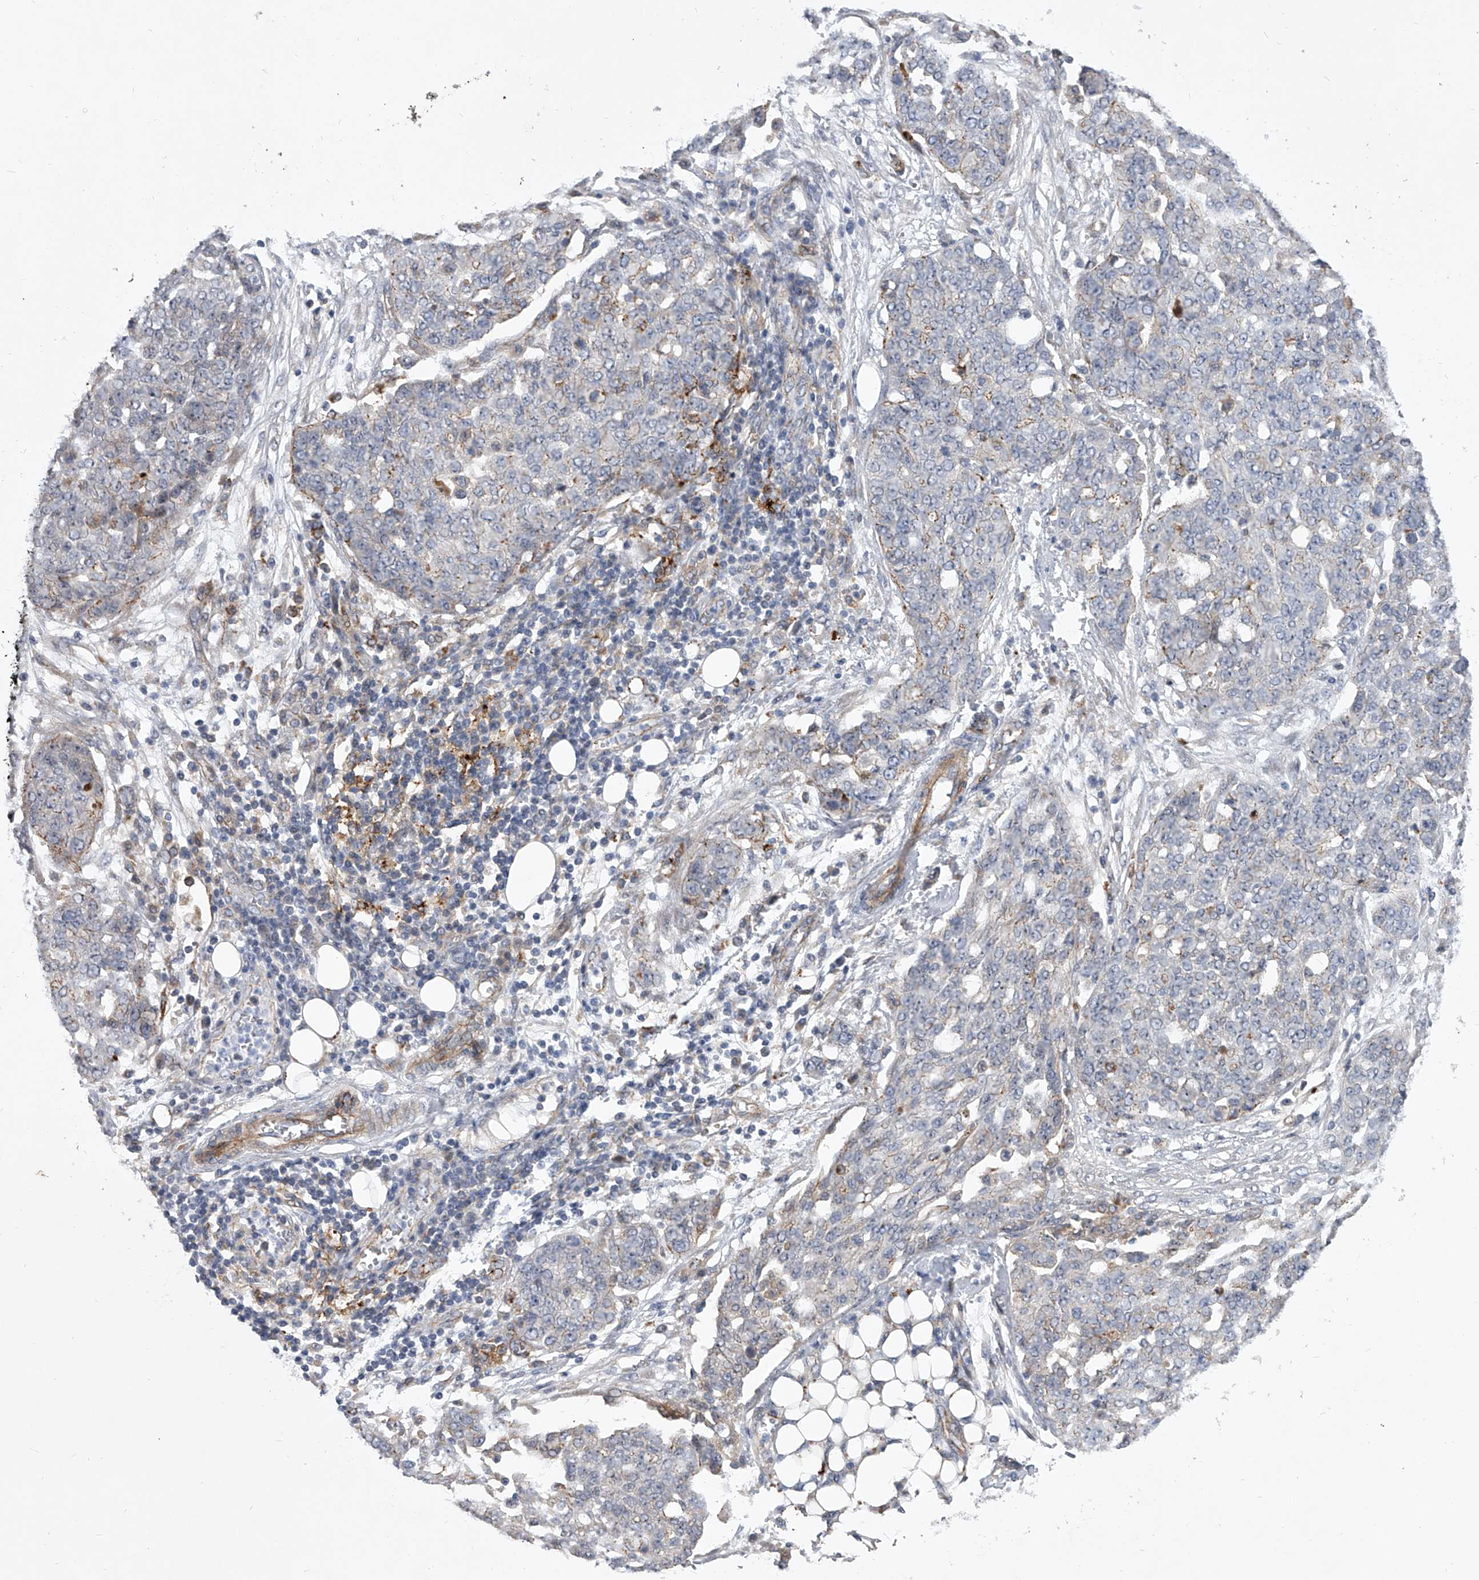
{"staining": {"intensity": "weak", "quantity": "<25%", "location": "cytoplasmic/membranous"}, "tissue": "ovarian cancer", "cell_type": "Tumor cells", "image_type": "cancer", "snomed": [{"axis": "morphology", "description": "Cystadenocarcinoma, serous, NOS"}, {"axis": "topography", "description": "Soft tissue"}, {"axis": "topography", "description": "Ovary"}], "caption": "An immunohistochemistry (IHC) image of ovarian cancer is shown. There is no staining in tumor cells of ovarian cancer. Brightfield microscopy of immunohistochemistry (IHC) stained with DAB (brown) and hematoxylin (blue), captured at high magnification.", "gene": "MINDY4", "patient": {"sex": "female", "age": 57}}